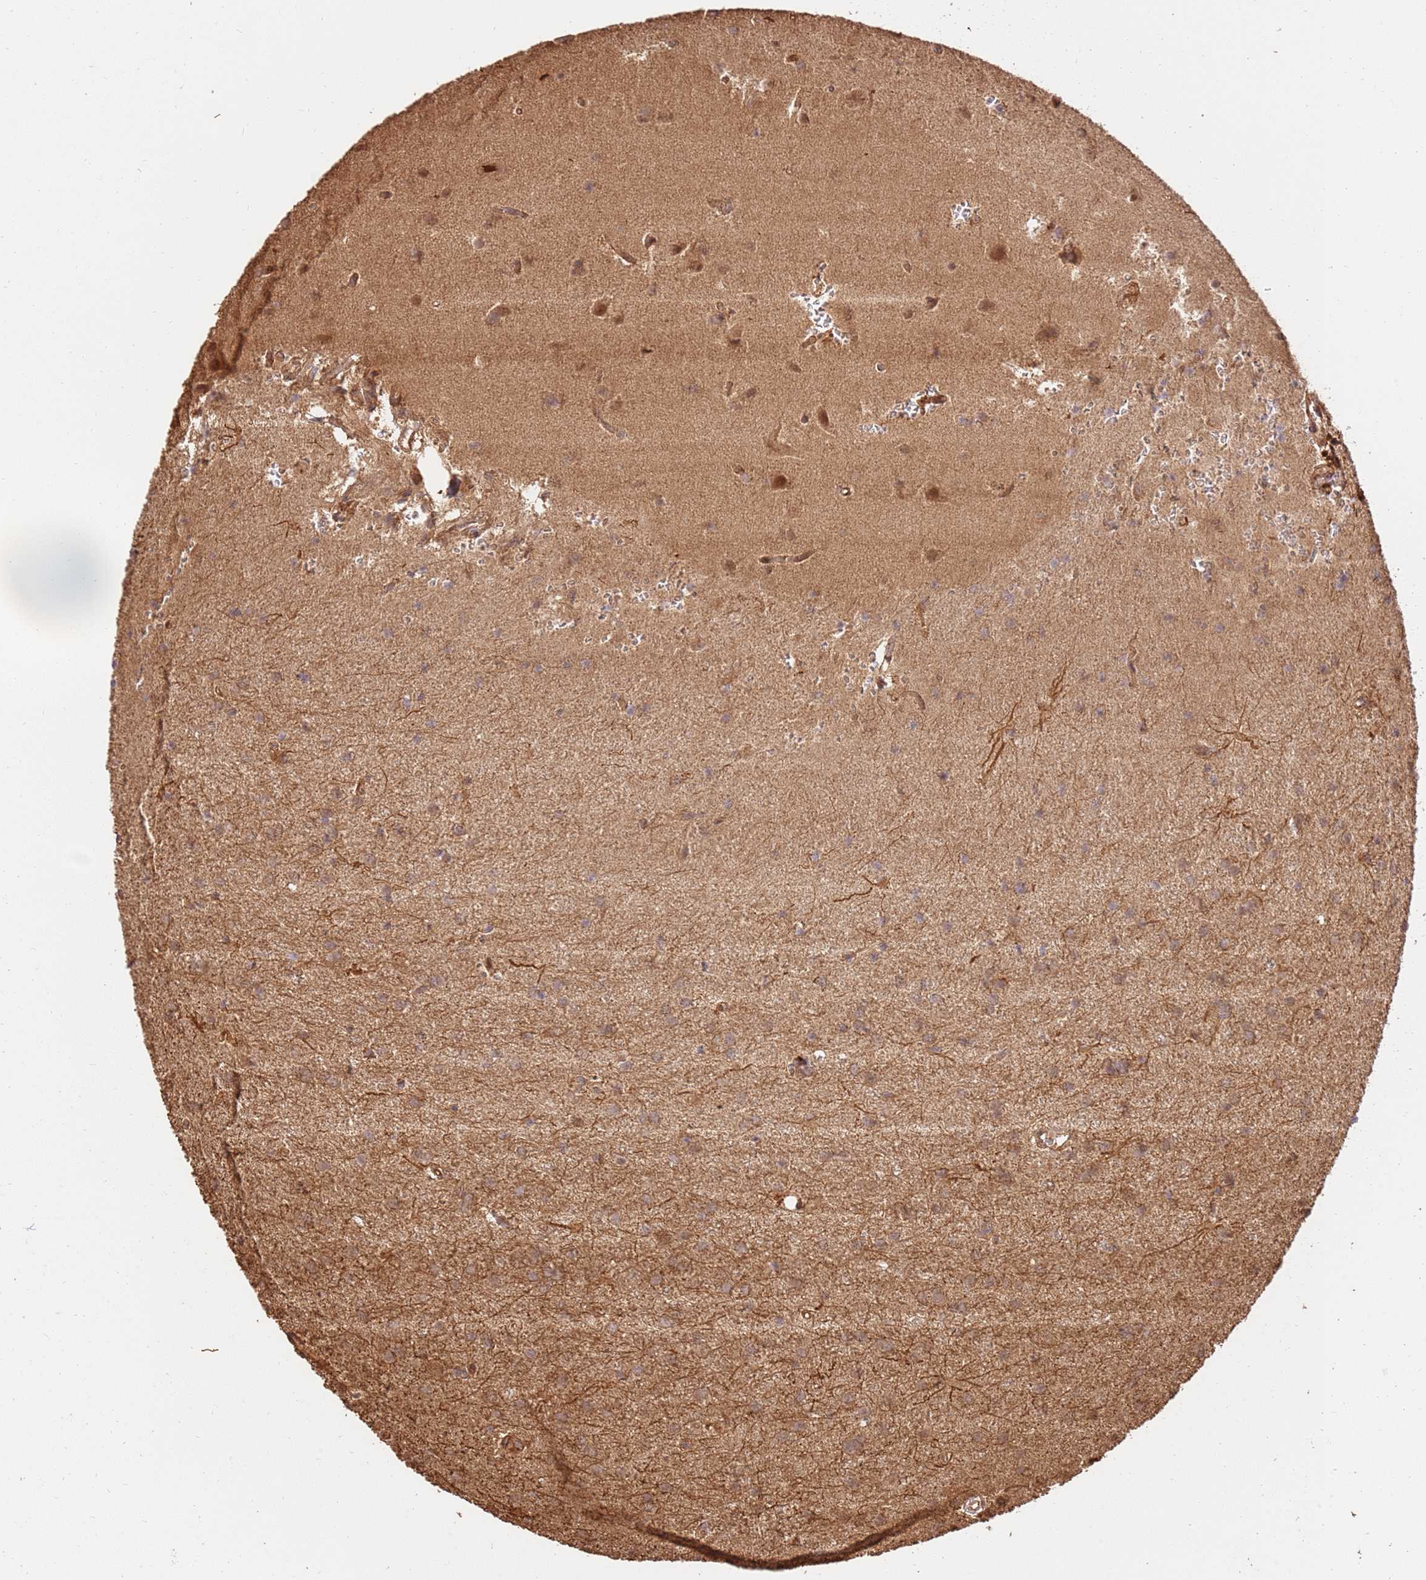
{"staining": {"intensity": "weak", "quantity": ">75%", "location": "cytoplasmic/membranous"}, "tissue": "glioma", "cell_type": "Tumor cells", "image_type": "cancer", "snomed": [{"axis": "morphology", "description": "Glioma, malignant, High grade"}, {"axis": "topography", "description": "Brain"}], "caption": "Immunohistochemistry (DAB) staining of high-grade glioma (malignant) displays weak cytoplasmic/membranous protein staining in about >75% of tumor cells.", "gene": "KATNAL2", "patient": {"sex": "female", "age": 50}}